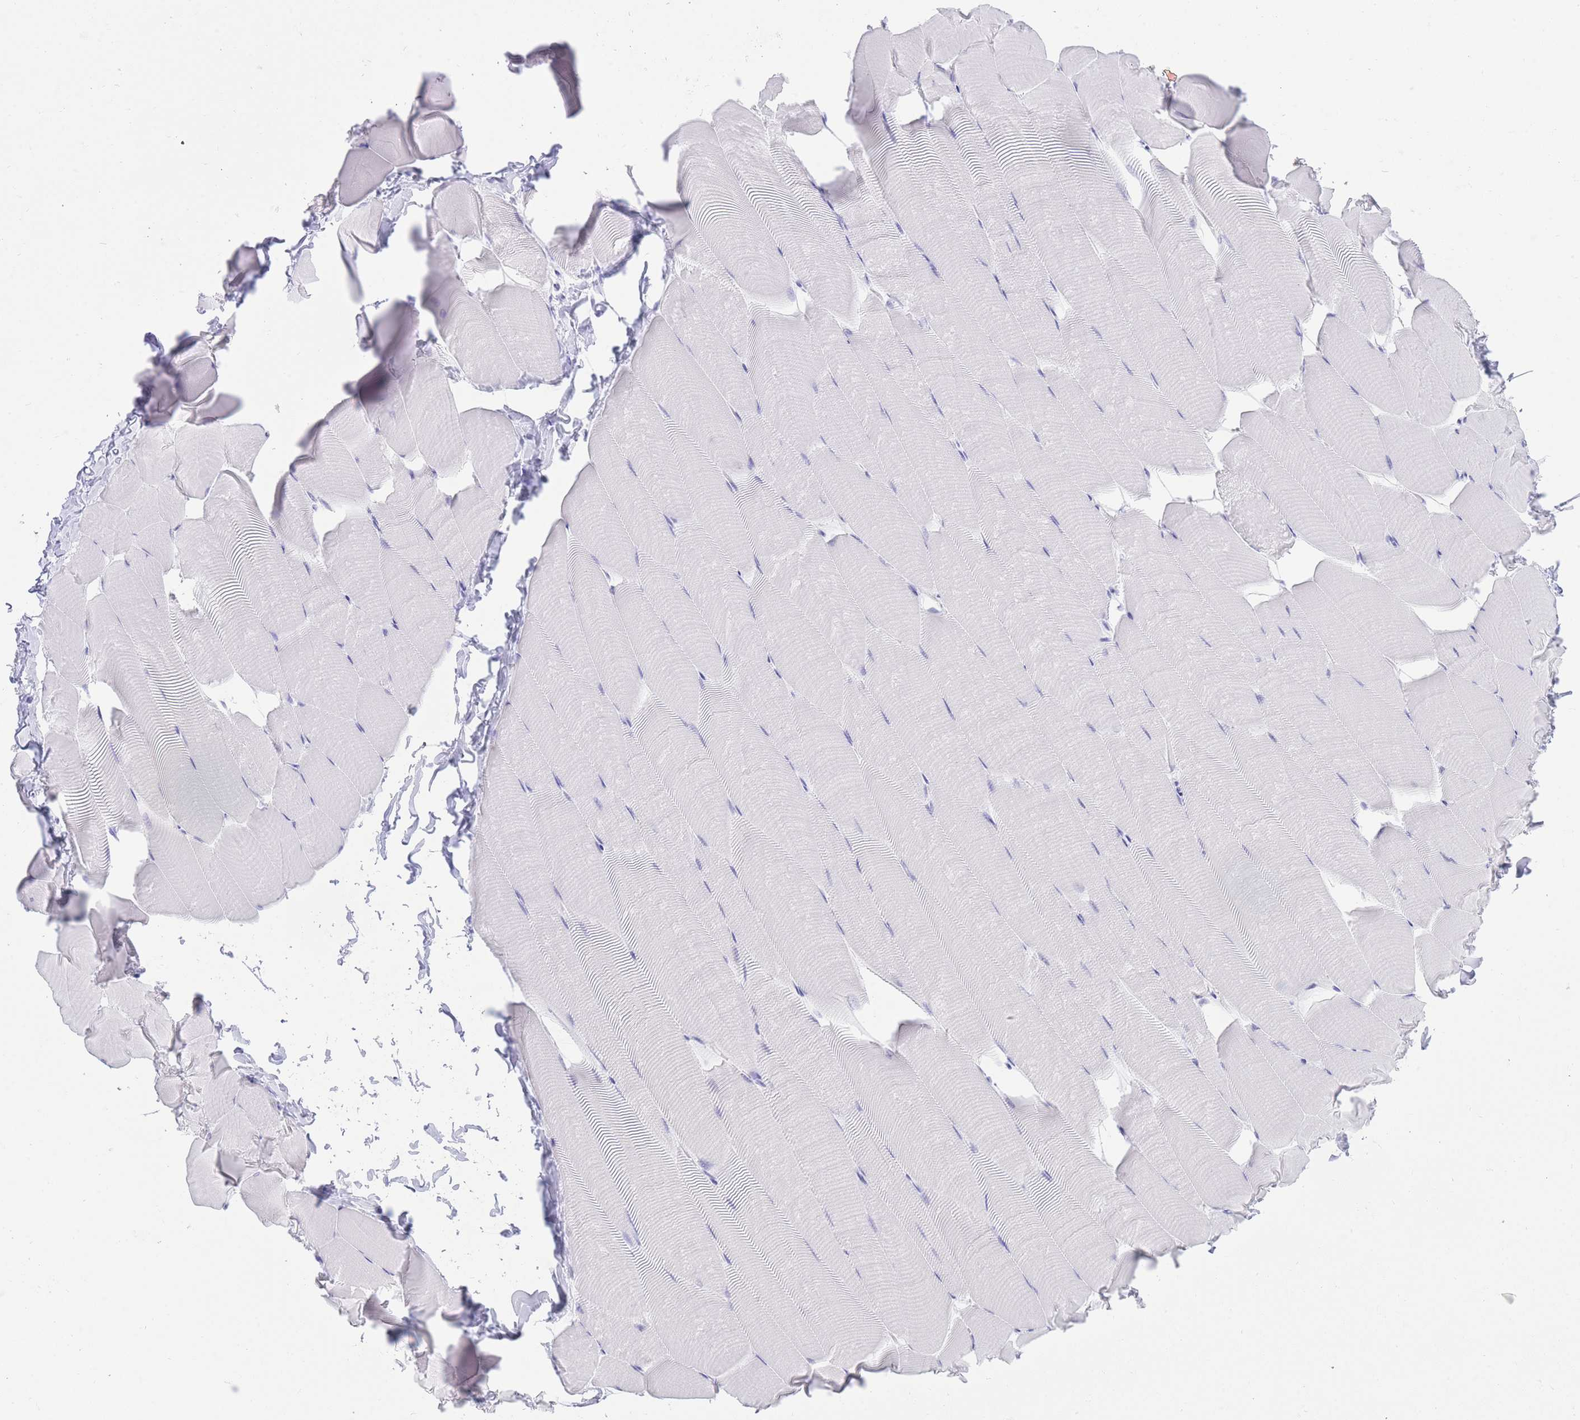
{"staining": {"intensity": "negative", "quantity": "none", "location": "none"}, "tissue": "skeletal muscle", "cell_type": "Myocytes", "image_type": "normal", "snomed": [{"axis": "morphology", "description": "Normal tissue, NOS"}, {"axis": "topography", "description": "Skeletal muscle"}], "caption": "High magnification brightfield microscopy of benign skeletal muscle stained with DAB (3,3'-diaminobenzidine) (brown) and counterstained with hematoxylin (blue): myocytes show no significant expression. (Brightfield microscopy of DAB immunohistochemistry (IHC) at high magnification).", "gene": "ELOA2", "patient": {"sex": "male", "age": 25}}